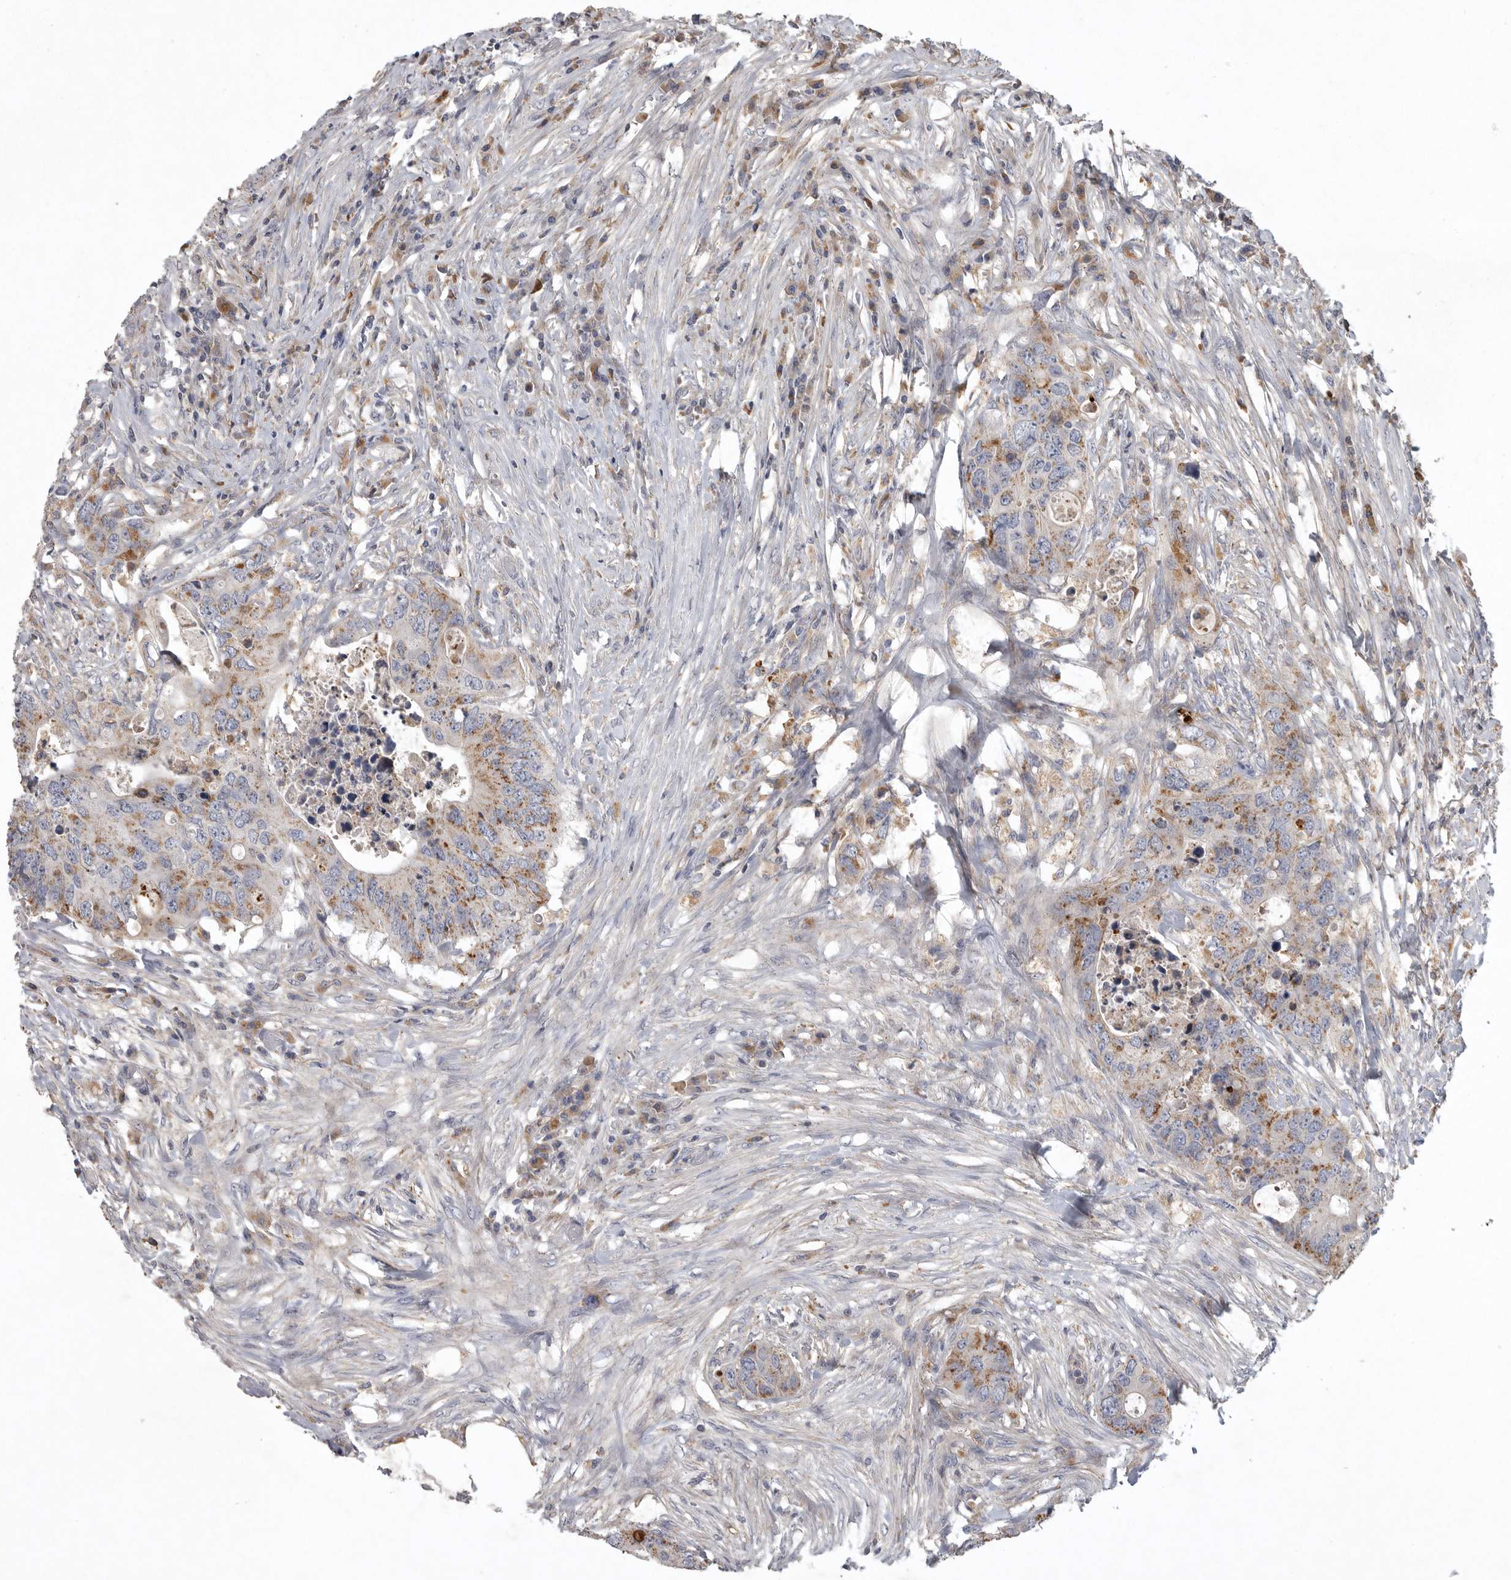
{"staining": {"intensity": "moderate", "quantity": ">75%", "location": "cytoplasmic/membranous"}, "tissue": "colorectal cancer", "cell_type": "Tumor cells", "image_type": "cancer", "snomed": [{"axis": "morphology", "description": "Adenocarcinoma, NOS"}, {"axis": "topography", "description": "Colon"}], "caption": "A high-resolution histopathology image shows immunohistochemistry (IHC) staining of colorectal cancer (adenocarcinoma), which shows moderate cytoplasmic/membranous expression in about >75% of tumor cells.", "gene": "LAMTOR3", "patient": {"sex": "male", "age": 71}}